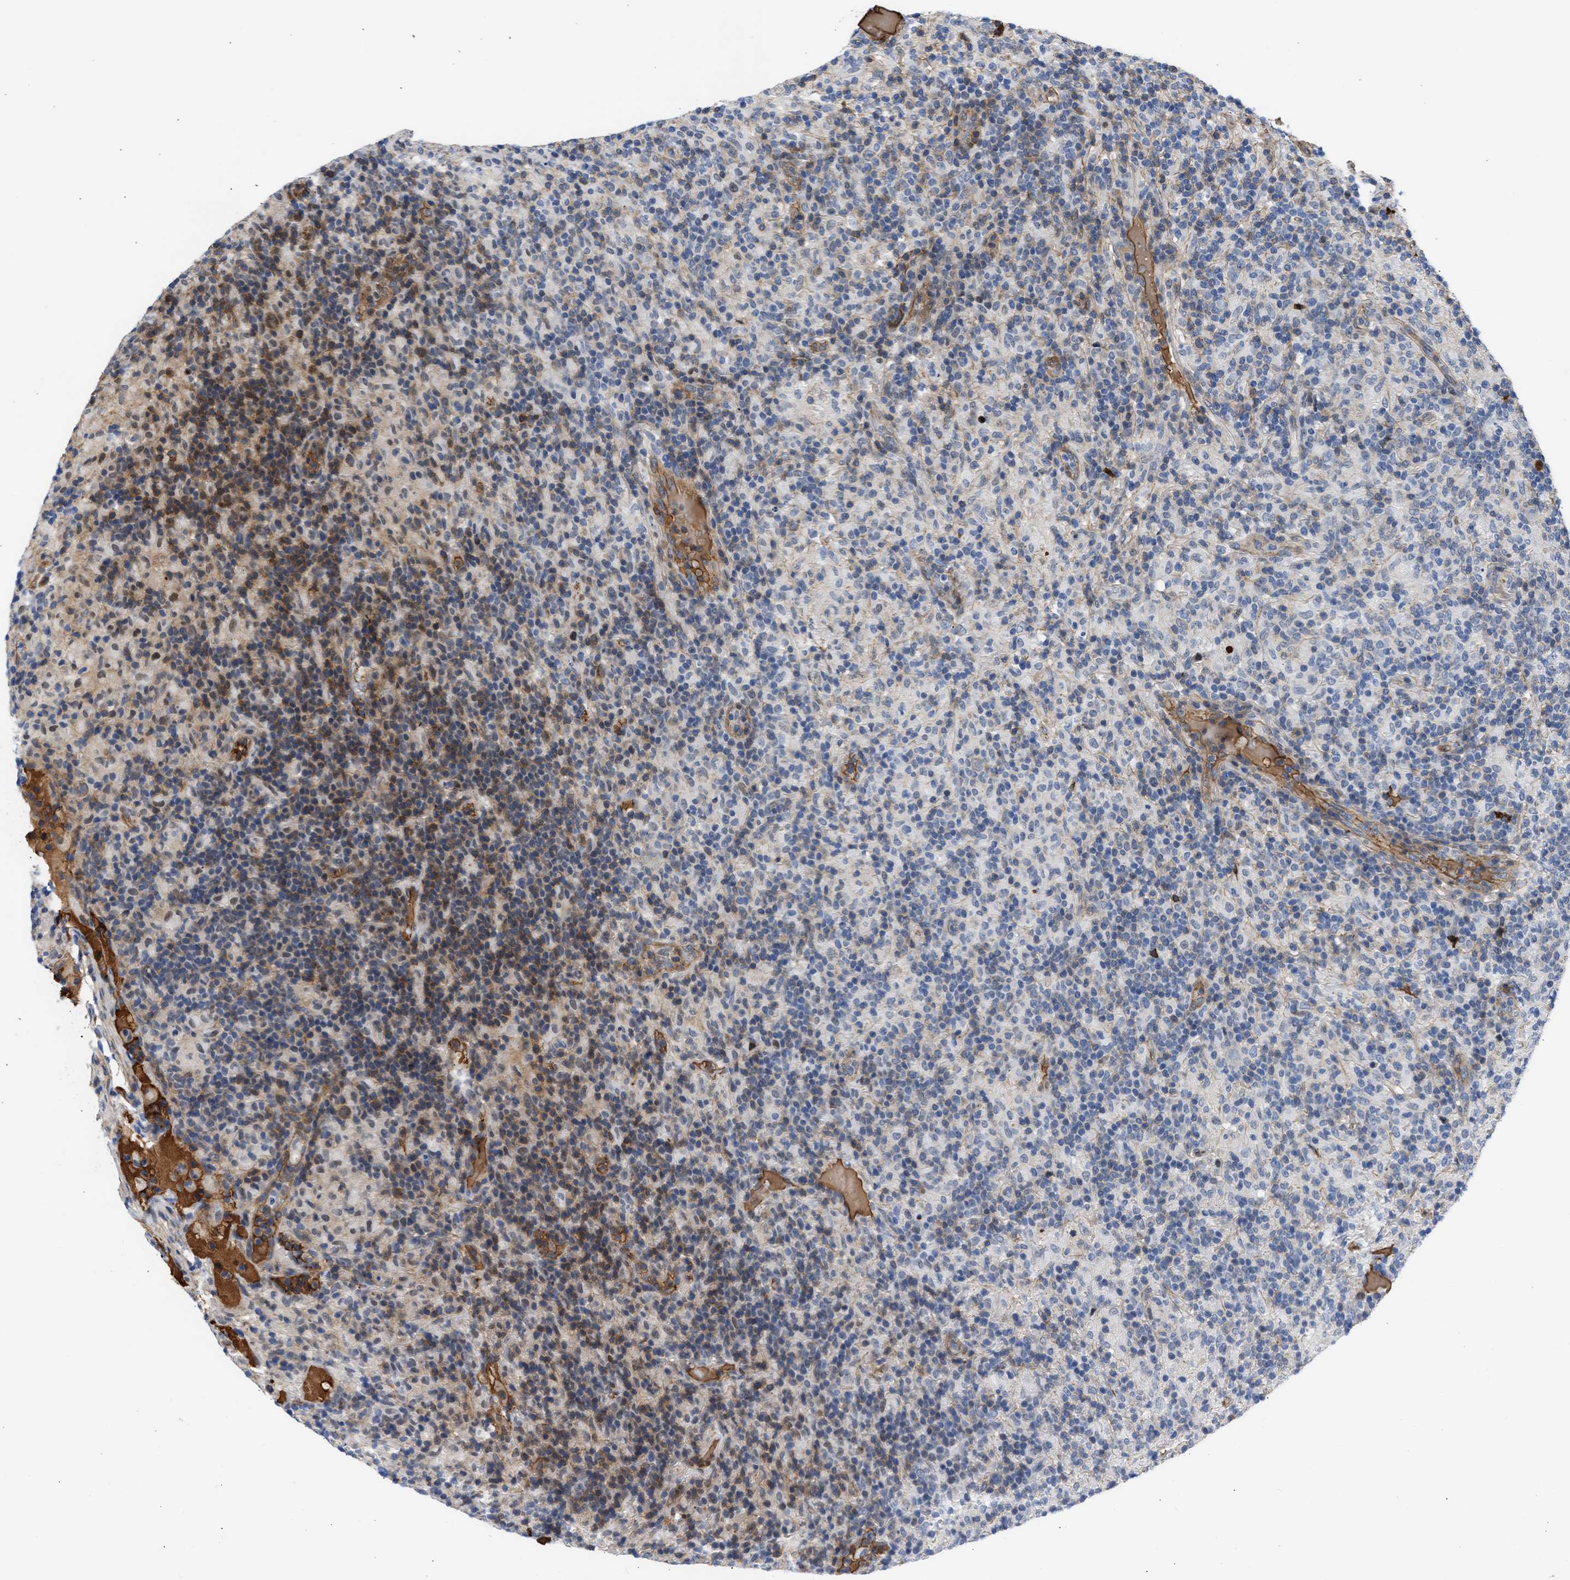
{"staining": {"intensity": "moderate", "quantity": "<25%", "location": "cytoplasmic/membranous"}, "tissue": "lymphoma", "cell_type": "Tumor cells", "image_type": "cancer", "snomed": [{"axis": "morphology", "description": "Hodgkin's disease, NOS"}, {"axis": "topography", "description": "Lymph node"}], "caption": "The histopathology image reveals a brown stain indicating the presence of a protein in the cytoplasmic/membranous of tumor cells in lymphoma. (IHC, brightfield microscopy, high magnification).", "gene": "MAS1L", "patient": {"sex": "male", "age": 70}}